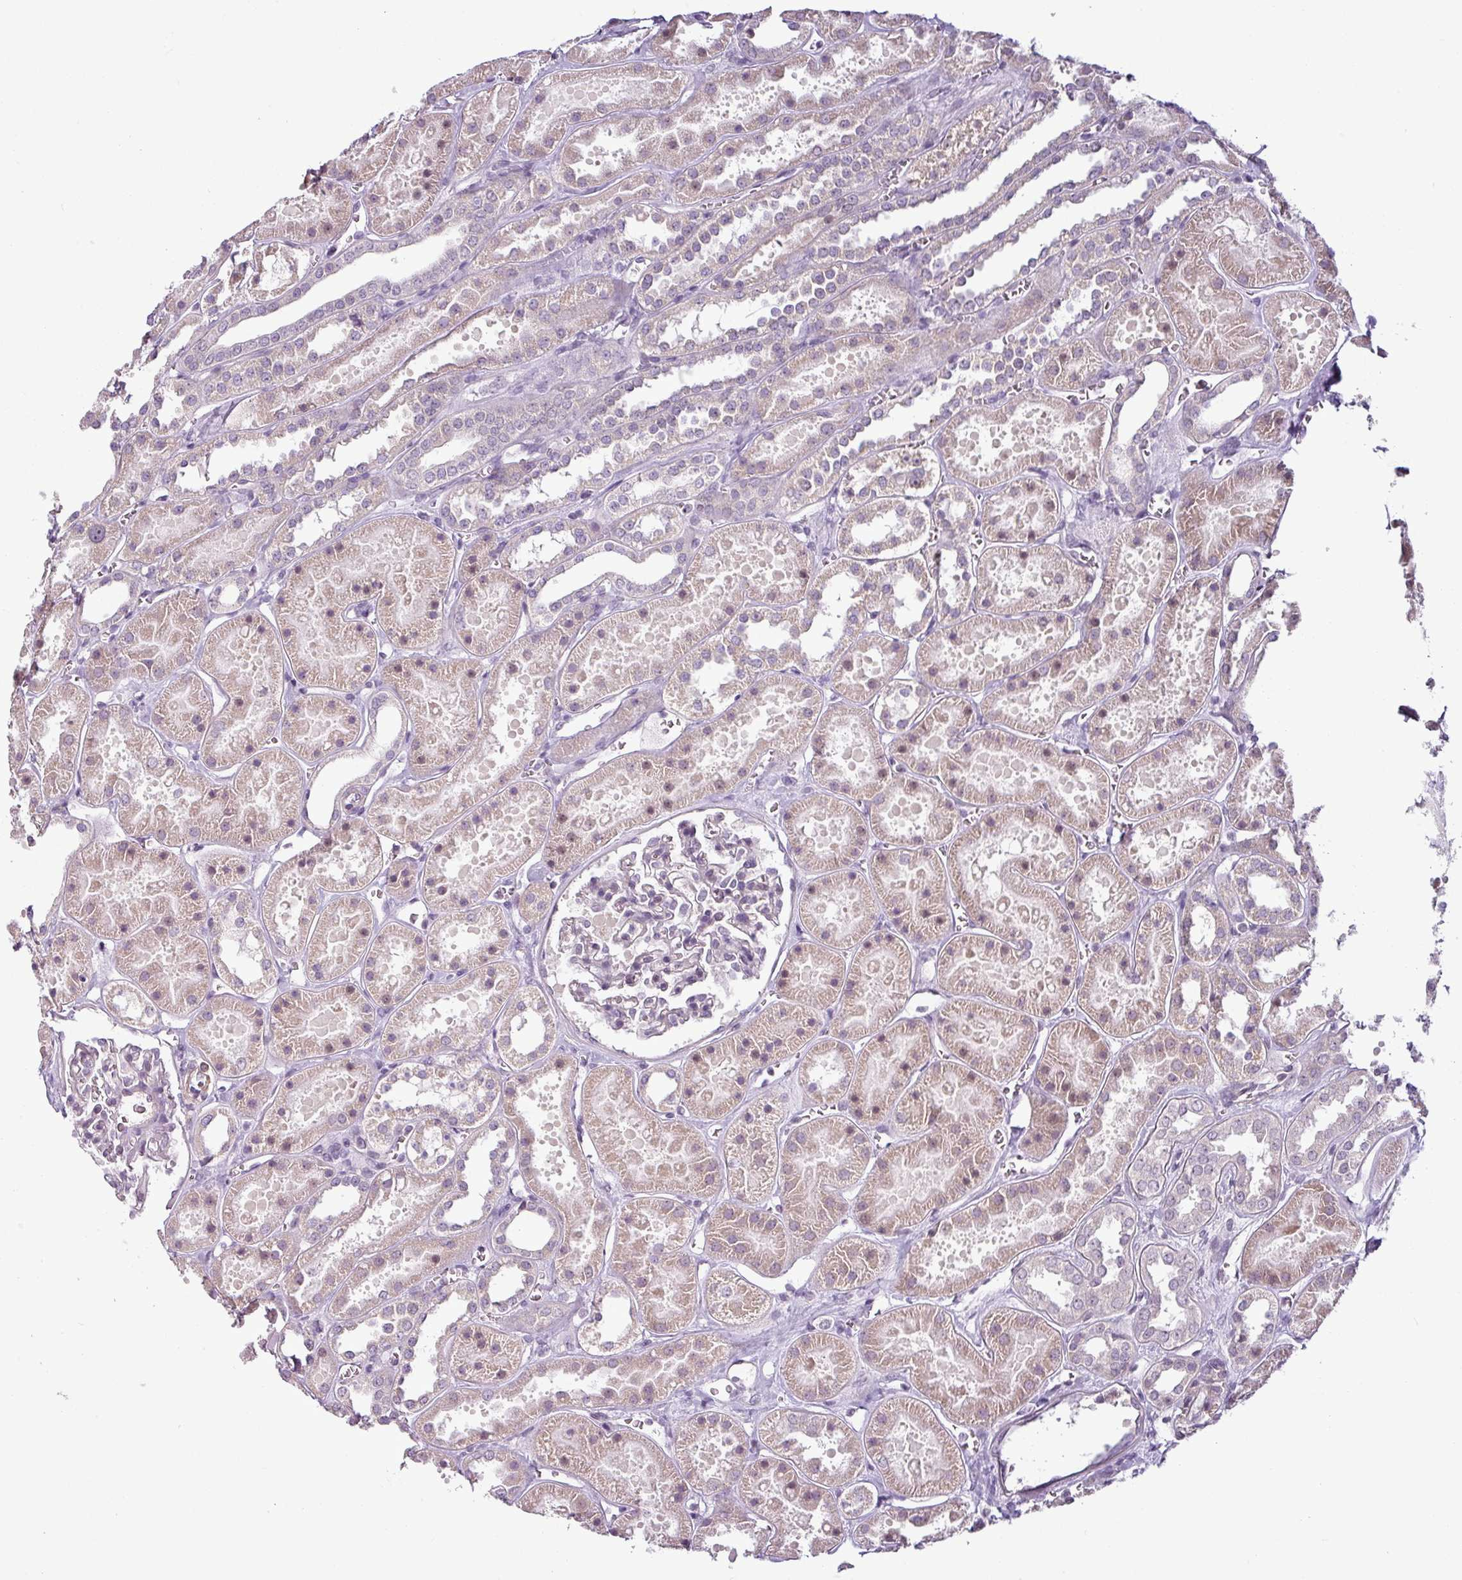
{"staining": {"intensity": "negative", "quantity": "none", "location": "none"}, "tissue": "kidney", "cell_type": "Cells in glomeruli", "image_type": "normal", "snomed": [{"axis": "morphology", "description": "Normal tissue, NOS"}, {"axis": "topography", "description": "Kidney"}], "caption": "The immunohistochemistry photomicrograph has no significant expression in cells in glomeruli of kidney.", "gene": "OR52D1", "patient": {"sex": "female", "age": 41}}